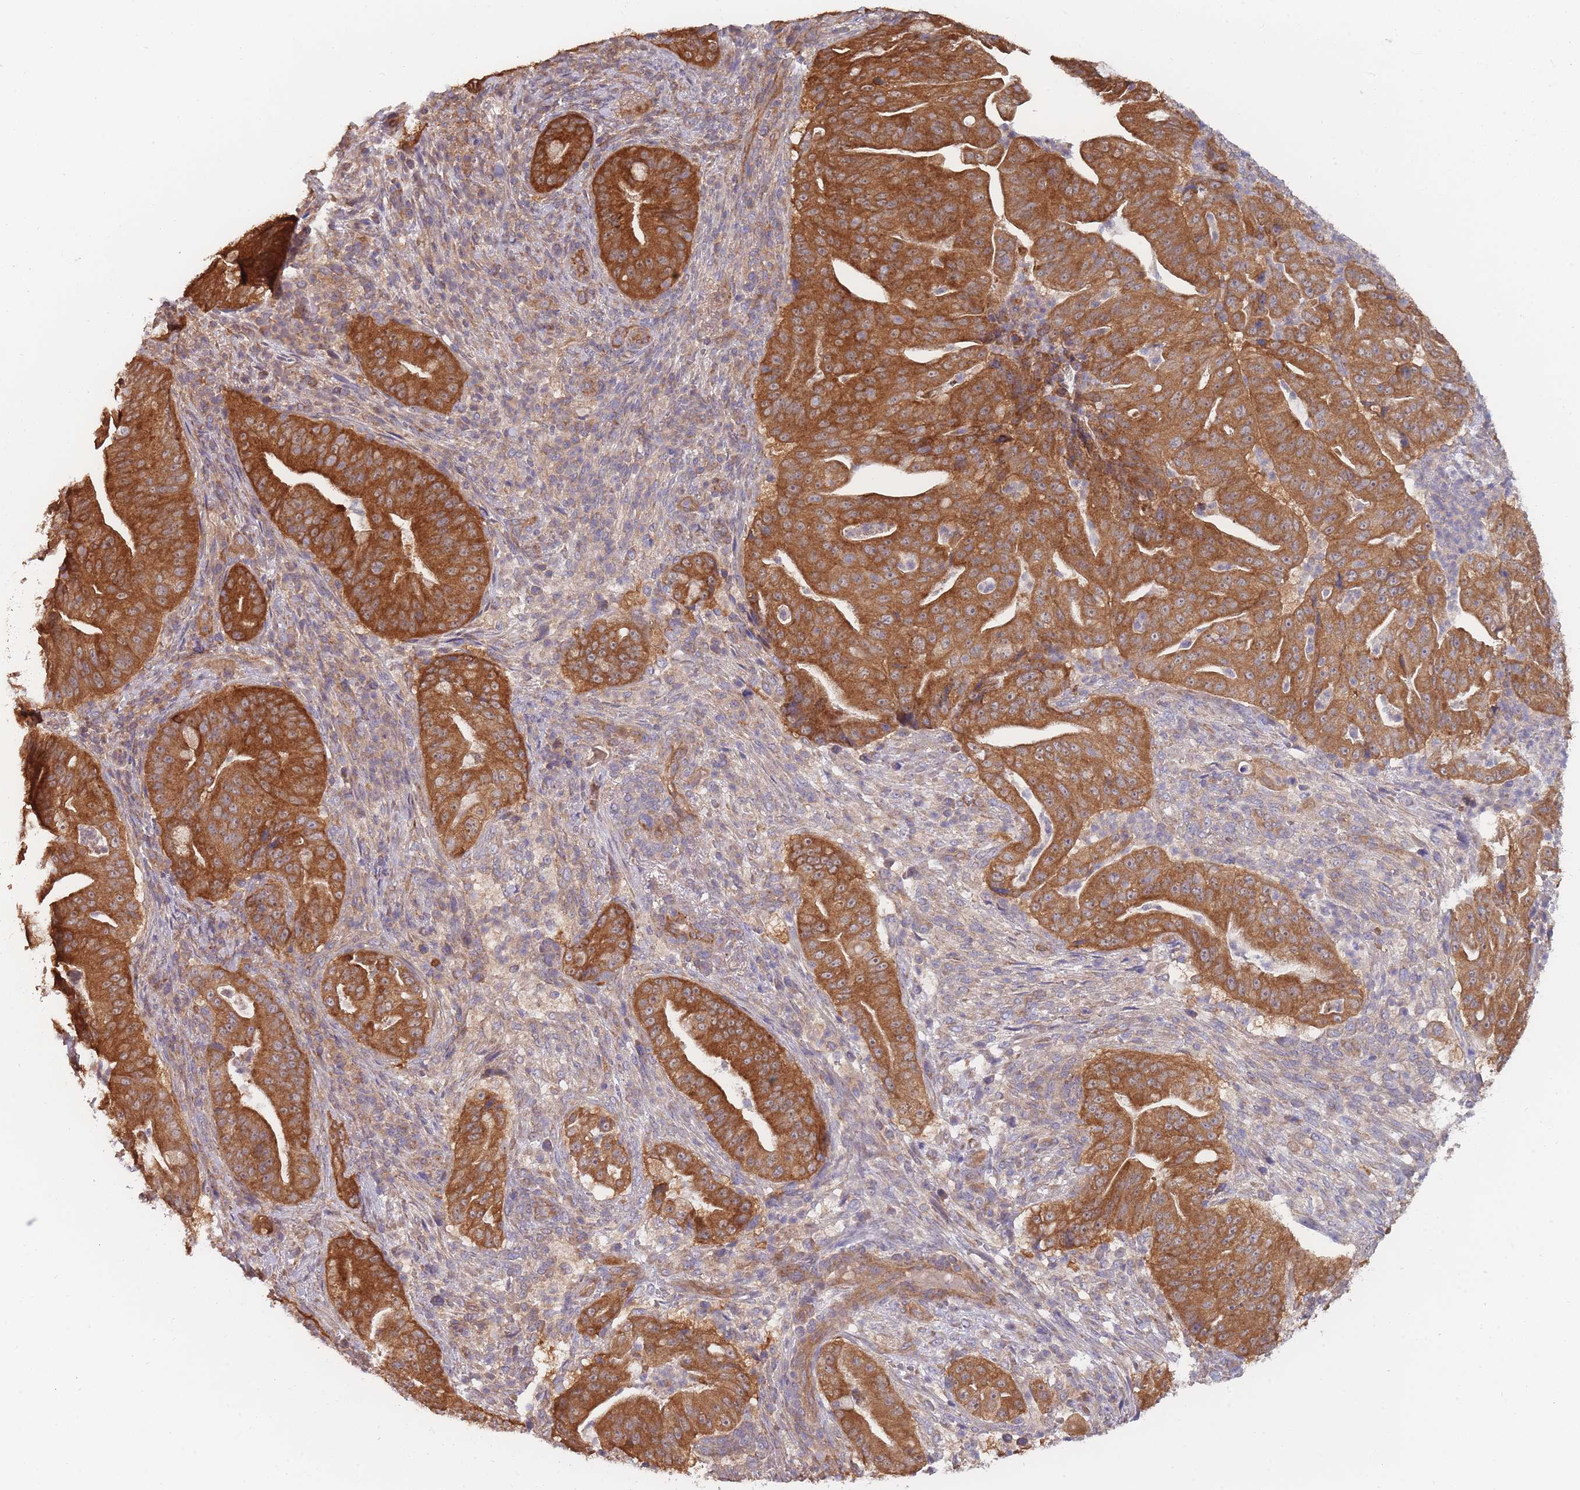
{"staining": {"intensity": "strong", "quantity": ">75%", "location": "cytoplasmic/membranous"}, "tissue": "pancreatic cancer", "cell_type": "Tumor cells", "image_type": "cancer", "snomed": [{"axis": "morphology", "description": "Adenocarcinoma, NOS"}, {"axis": "topography", "description": "Pancreas"}], "caption": "Immunohistochemistry image of human adenocarcinoma (pancreatic) stained for a protein (brown), which displays high levels of strong cytoplasmic/membranous positivity in approximately >75% of tumor cells.", "gene": "MRPS18B", "patient": {"sex": "male", "age": 71}}